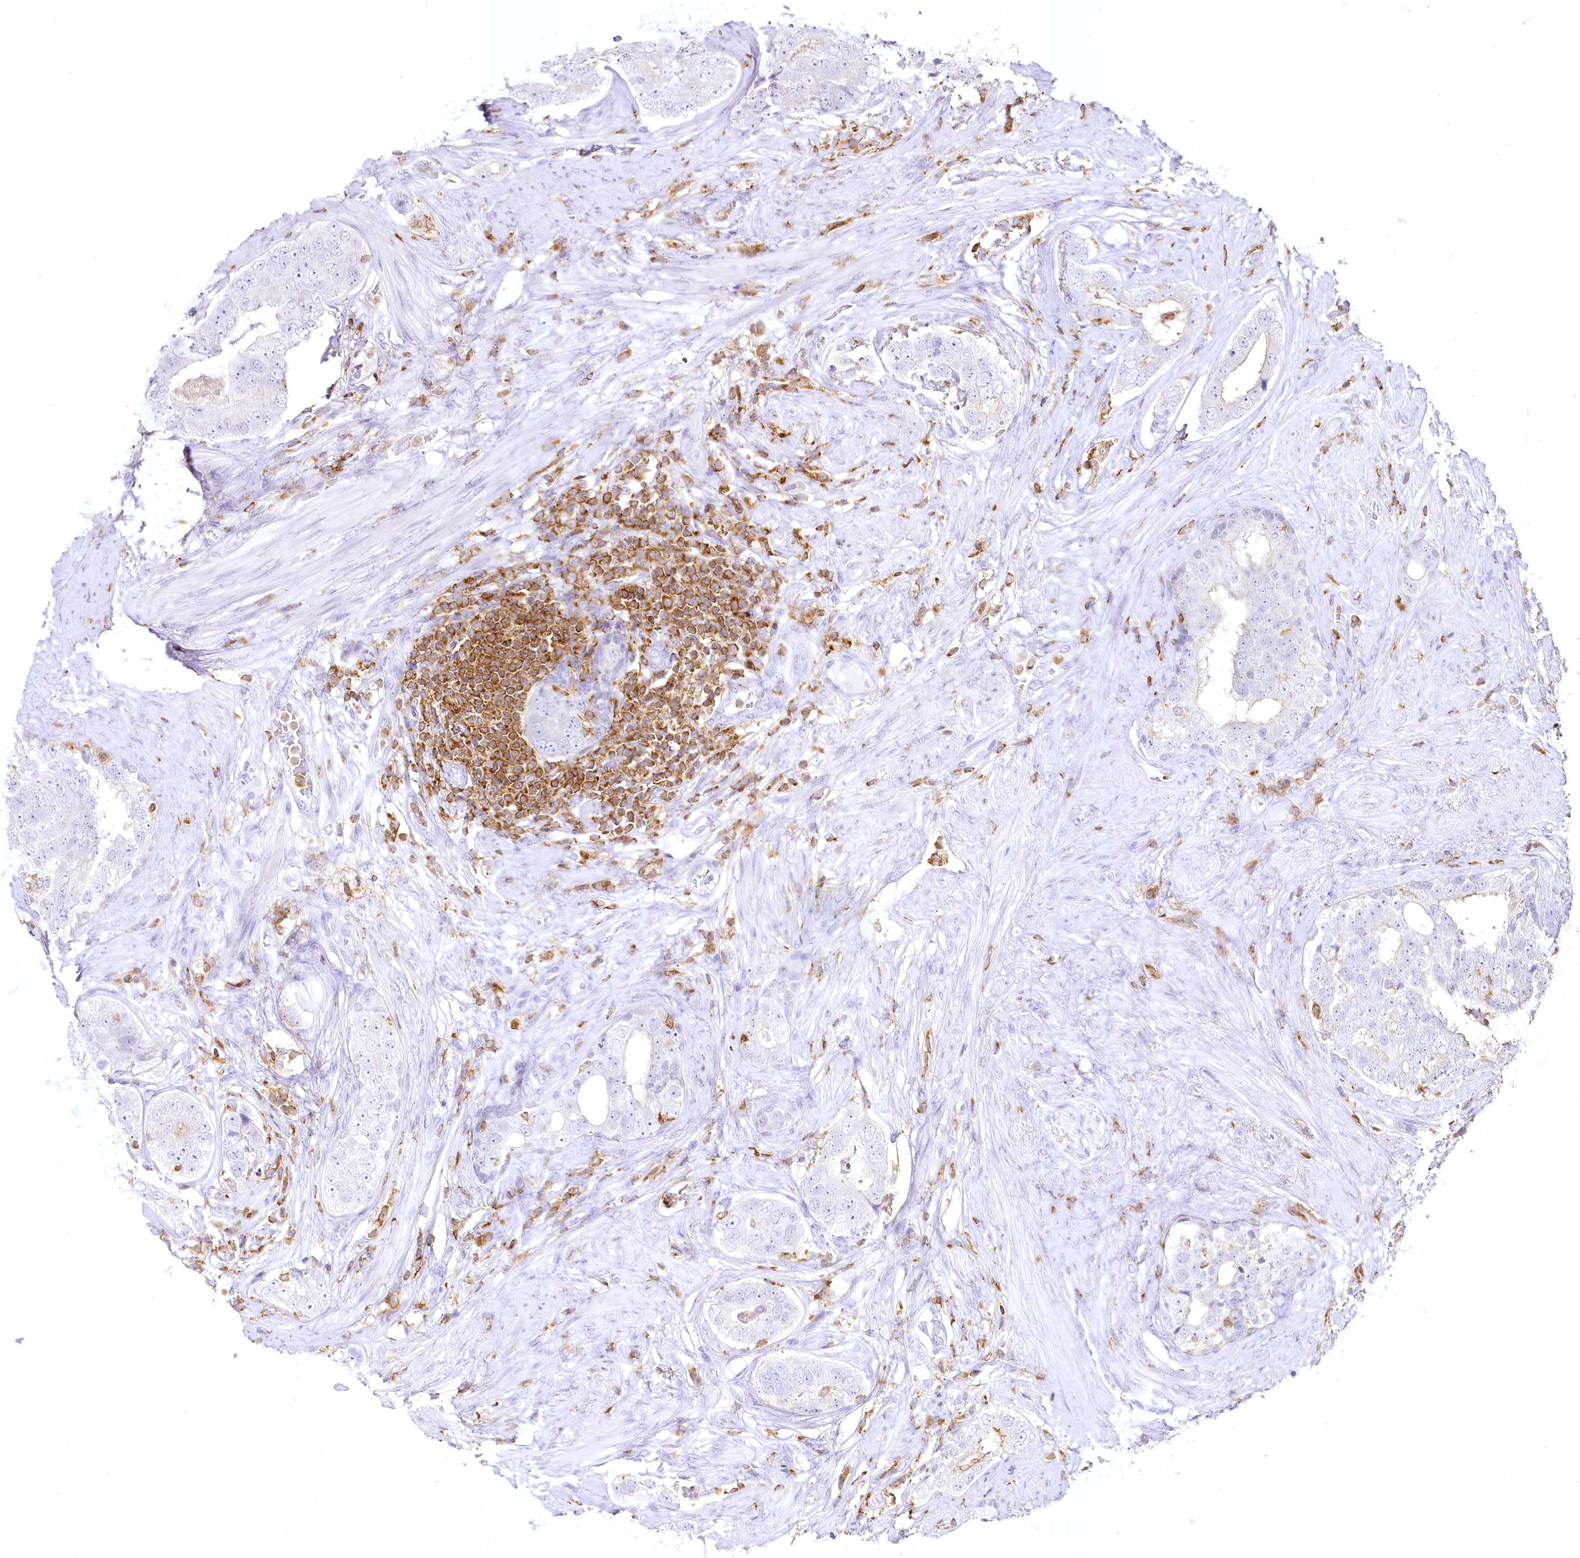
{"staining": {"intensity": "negative", "quantity": "none", "location": "none"}, "tissue": "prostate cancer", "cell_type": "Tumor cells", "image_type": "cancer", "snomed": [{"axis": "morphology", "description": "Adenocarcinoma, High grade"}, {"axis": "topography", "description": "Prostate"}], "caption": "High magnification brightfield microscopy of prostate adenocarcinoma (high-grade) stained with DAB (3,3'-diaminobenzidine) (brown) and counterstained with hematoxylin (blue): tumor cells show no significant expression. (DAB (3,3'-diaminobenzidine) immunohistochemistry (IHC), high magnification).", "gene": "DOCK2", "patient": {"sex": "male", "age": 56}}